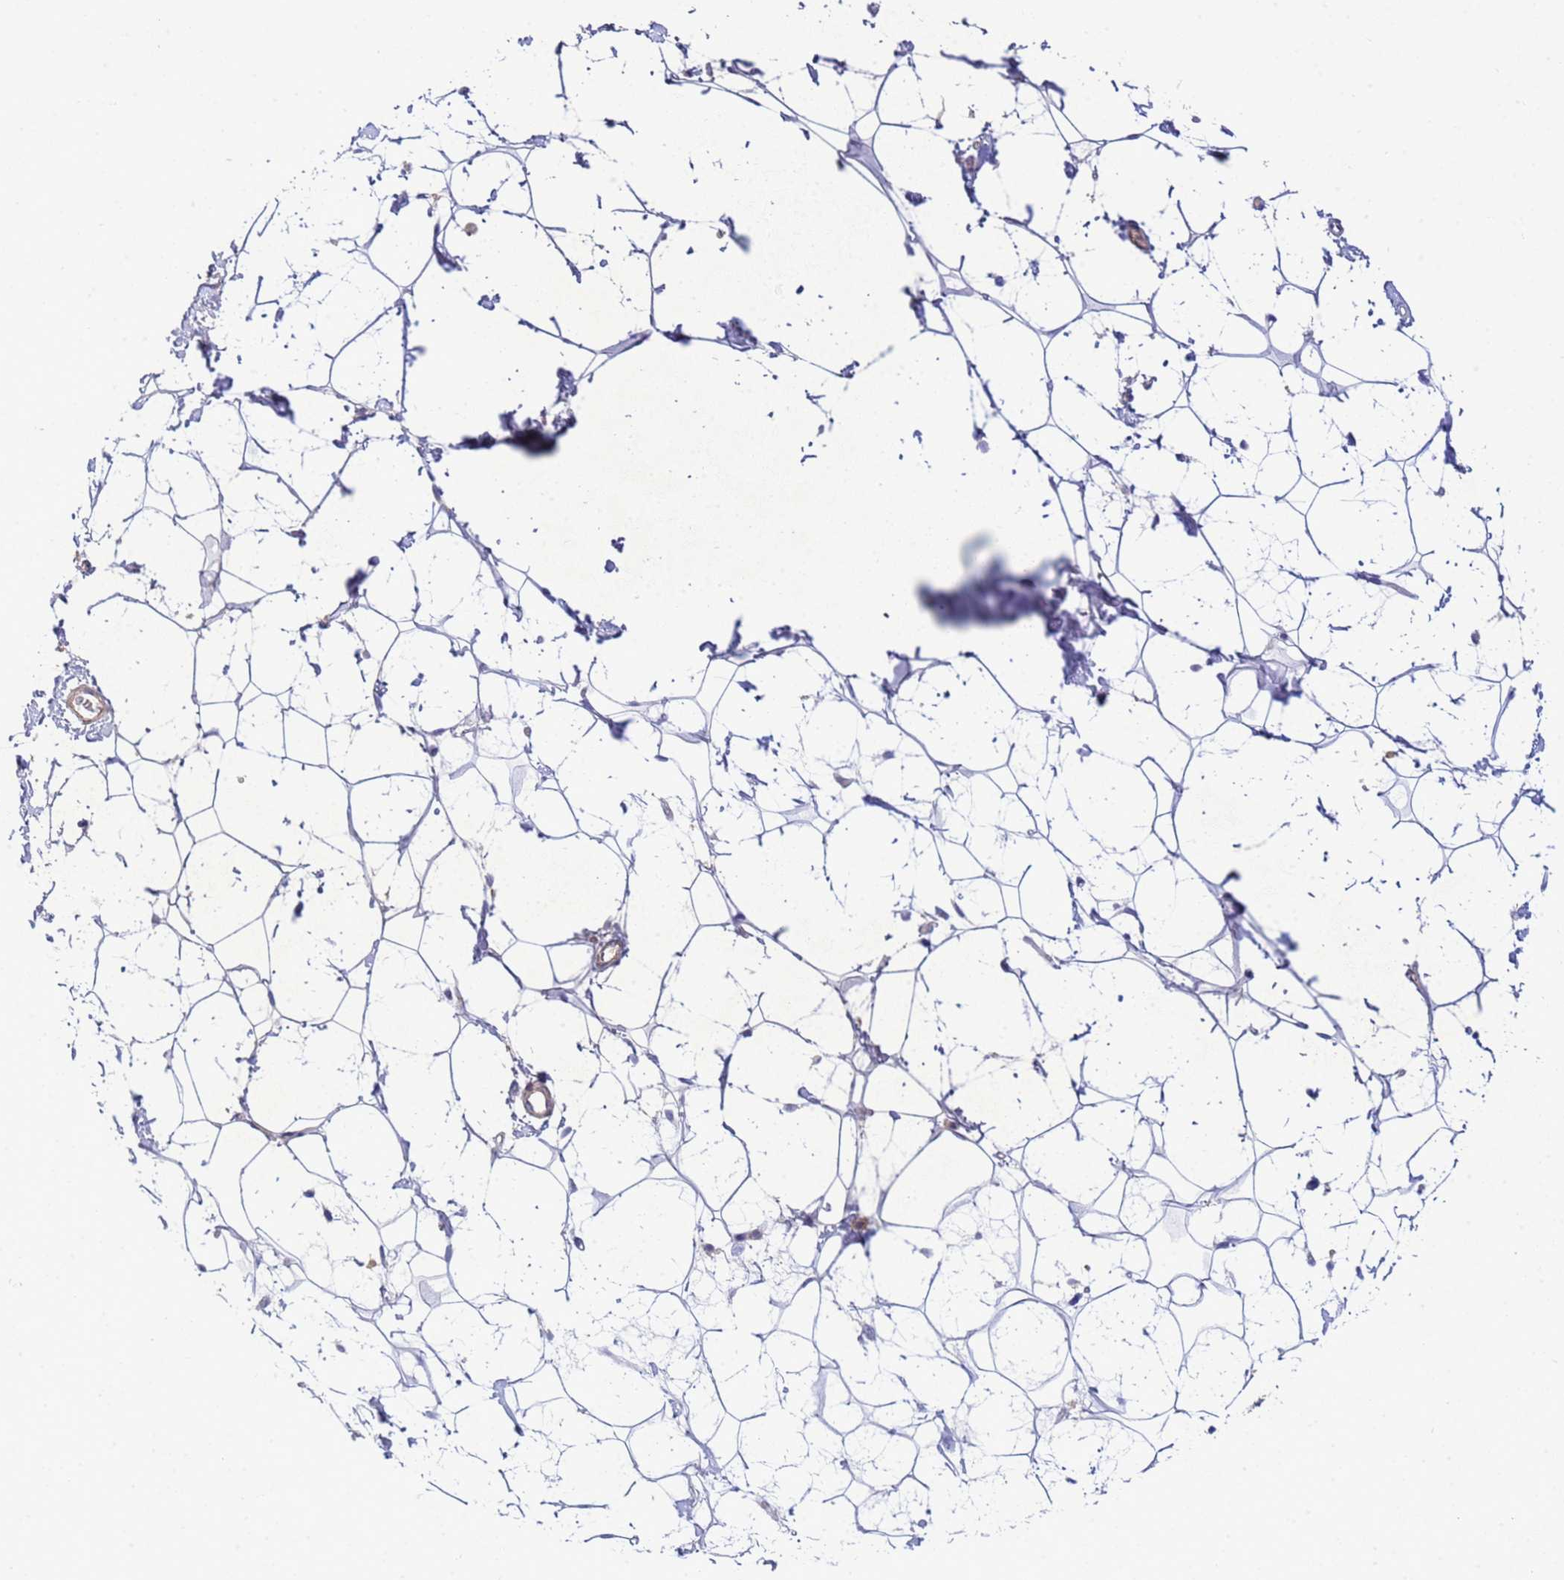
{"staining": {"intensity": "negative", "quantity": "none", "location": "none"}, "tissue": "adipose tissue", "cell_type": "Adipocytes", "image_type": "normal", "snomed": [{"axis": "morphology", "description": "Normal tissue, NOS"}, {"axis": "topography", "description": "Breast"}], "caption": "This is a histopathology image of IHC staining of benign adipose tissue, which shows no staining in adipocytes. (DAB immunohistochemistry visualized using brightfield microscopy, high magnification).", "gene": "KLHL13", "patient": {"sex": "female", "age": 26}}